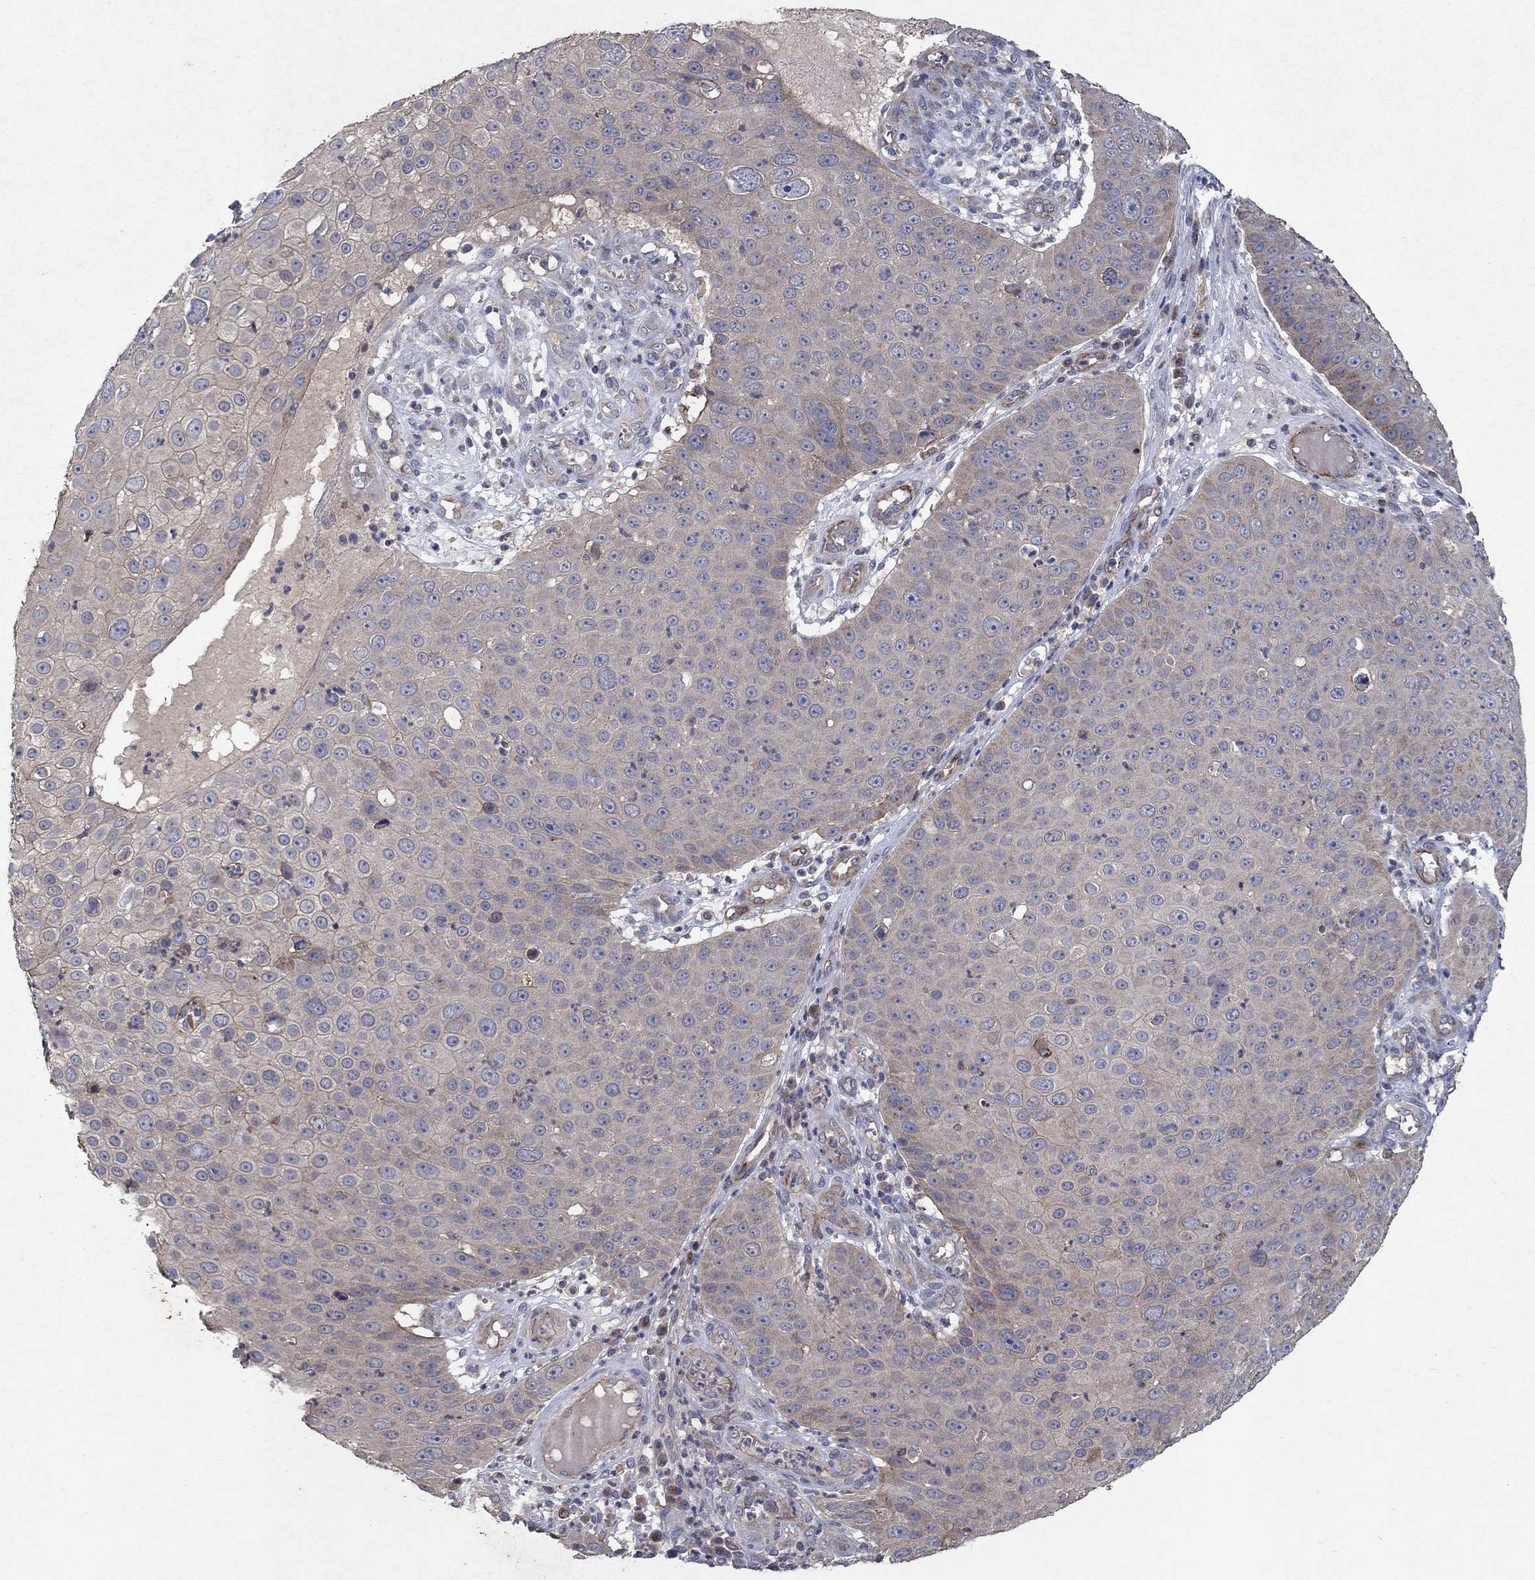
{"staining": {"intensity": "weak", "quantity": "<25%", "location": "cytoplasmic/membranous"}, "tissue": "skin cancer", "cell_type": "Tumor cells", "image_type": "cancer", "snomed": [{"axis": "morphology", "description": "Squamous cell carcinoma, NOS"}, {"axis": "topography", "description": "Skin"}], "caption": "Photomicrograph shows no protein expression in tumor cells of skin squamous cell carcinoma tissue.", "gene": "FRG1", "patient": {"sex": "male", "age": 71}}